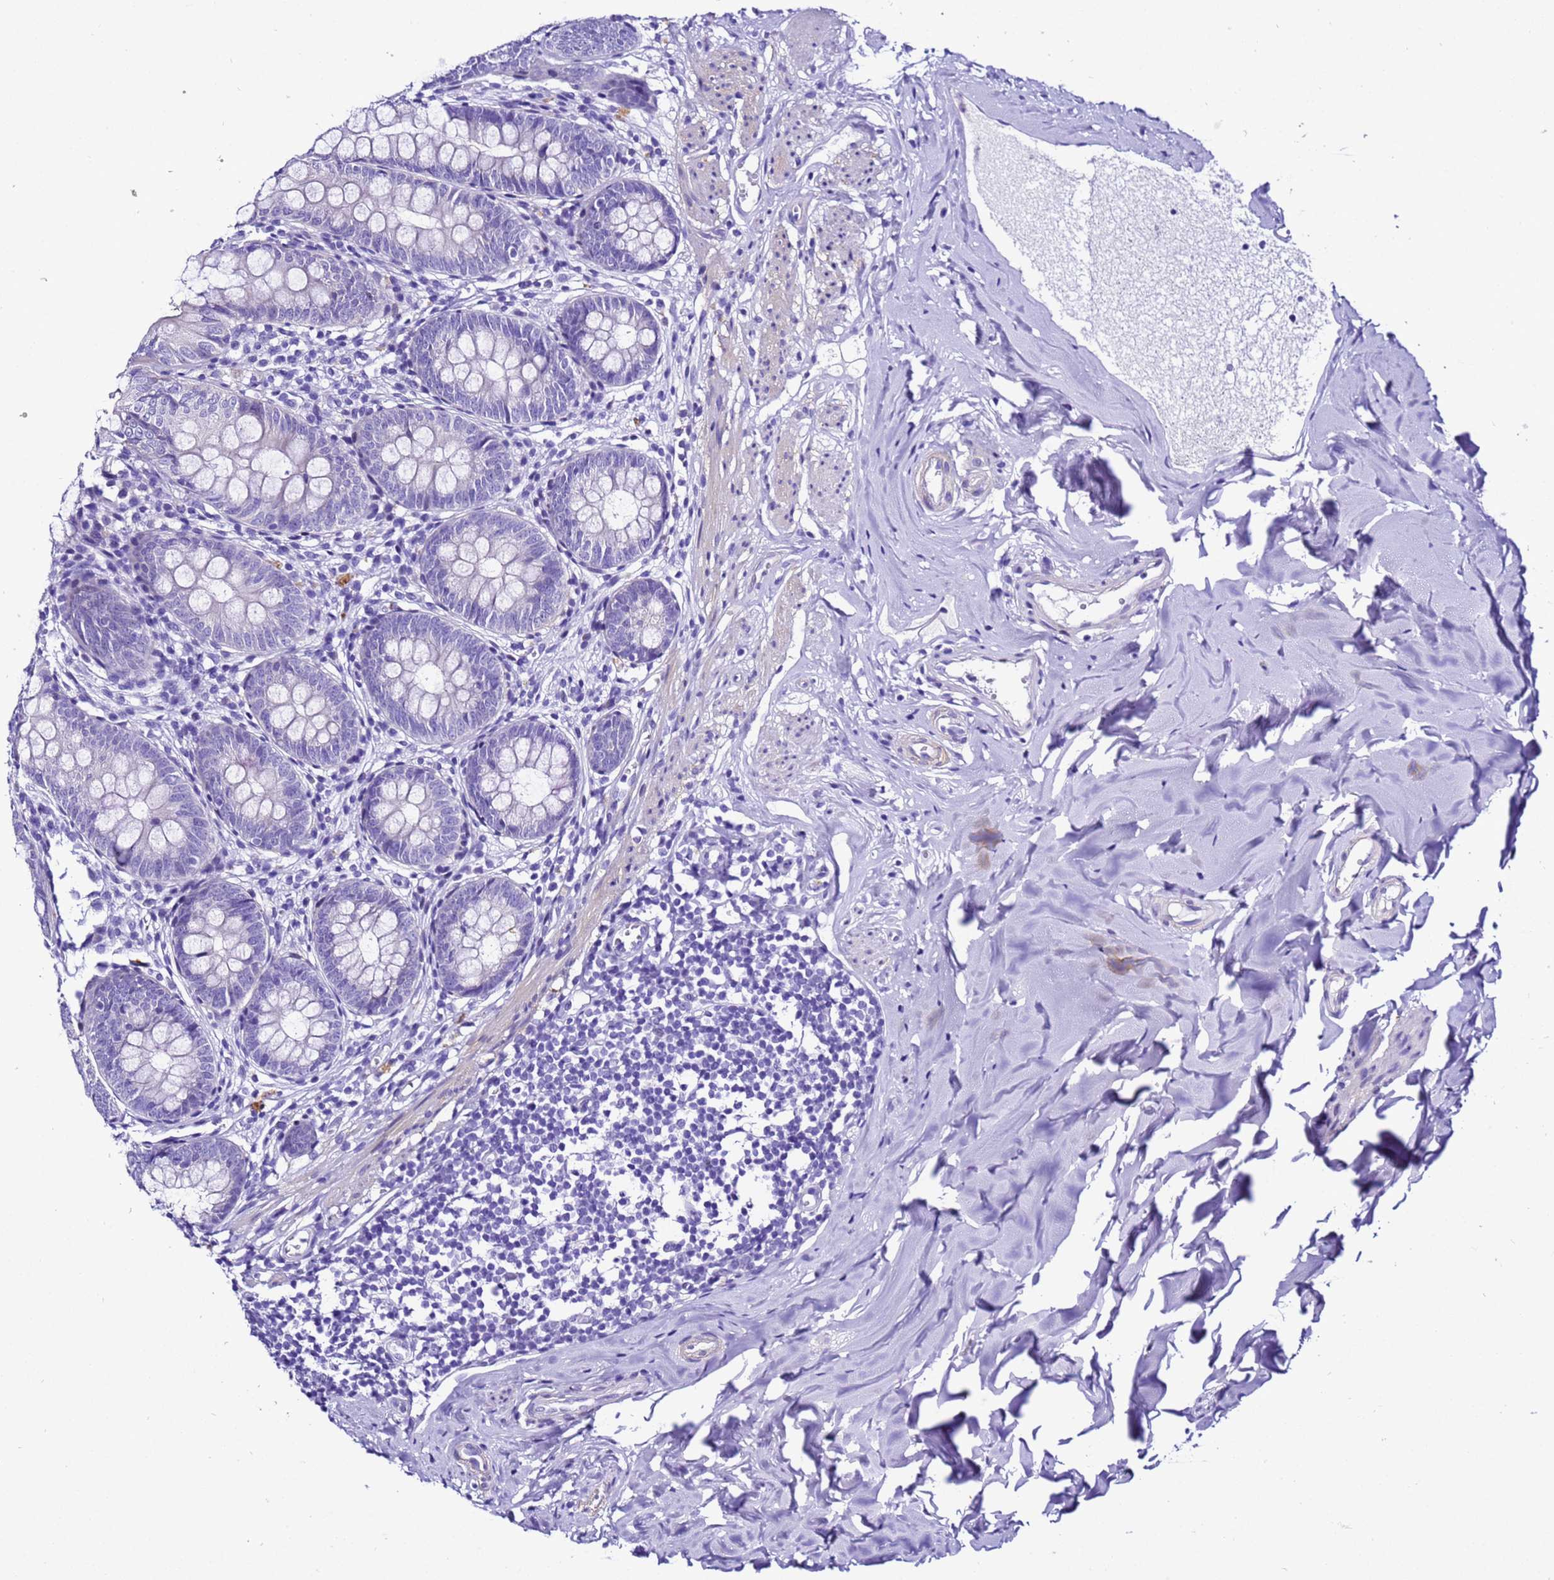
{"staining": {"intensity": "negative", "quantity": "none", "location": "none"}, "tissue": "appendix", "cell_type": "Glandular cells", "image_type": "normal", "snomed": [{"axis": "morphology", "description": "Normal tissue, NOS"}, {"axis": "topography", "description": "Appendix"}], "caption": "Human appendix stained for a protein using IHC displays no expression in glandular cells.", "gene": "ZNF417", "patient": {"sex": "female", "age": 51}}